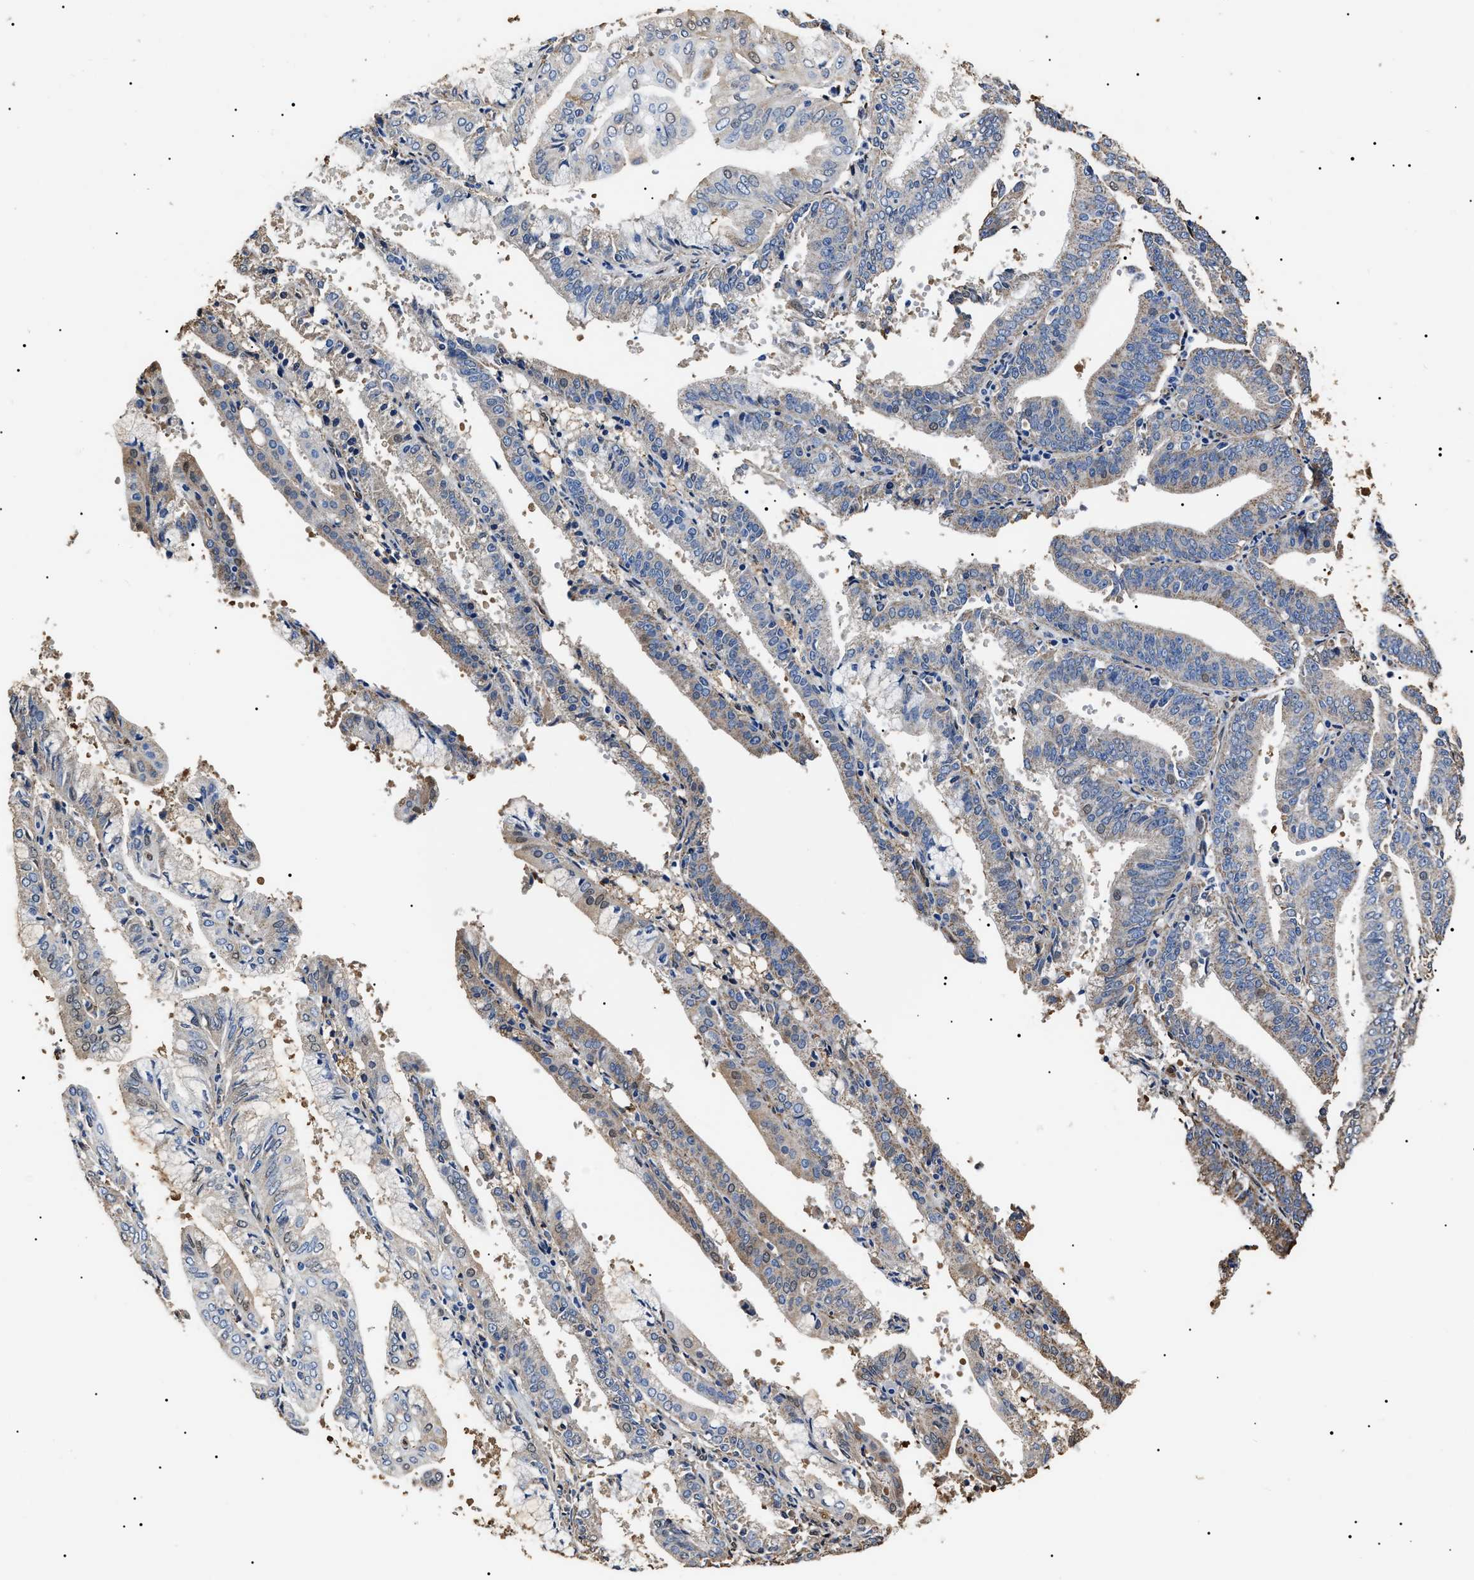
{"staining": {"intensity": "weak", "quantity": "<25%", "location": "cytoplasmic/membranous"}, "tissue": "endometrial cancer", "cell_type": "Tumor cells", "image_type": "cancer", "snomed": [{"axis": "morphology", "description": "Adenocarcinoma, NOS"}, {"axis": "topography", "description": "Endometrium"}], "caption": "Immunohistochemistry micrograph of adenocarcinoma (endometrial) stained for a protein (brown), which displays no expression in tumor cells.", "gene": "ALDH1A1", "patient": {"sex": "female", "age": 63}}